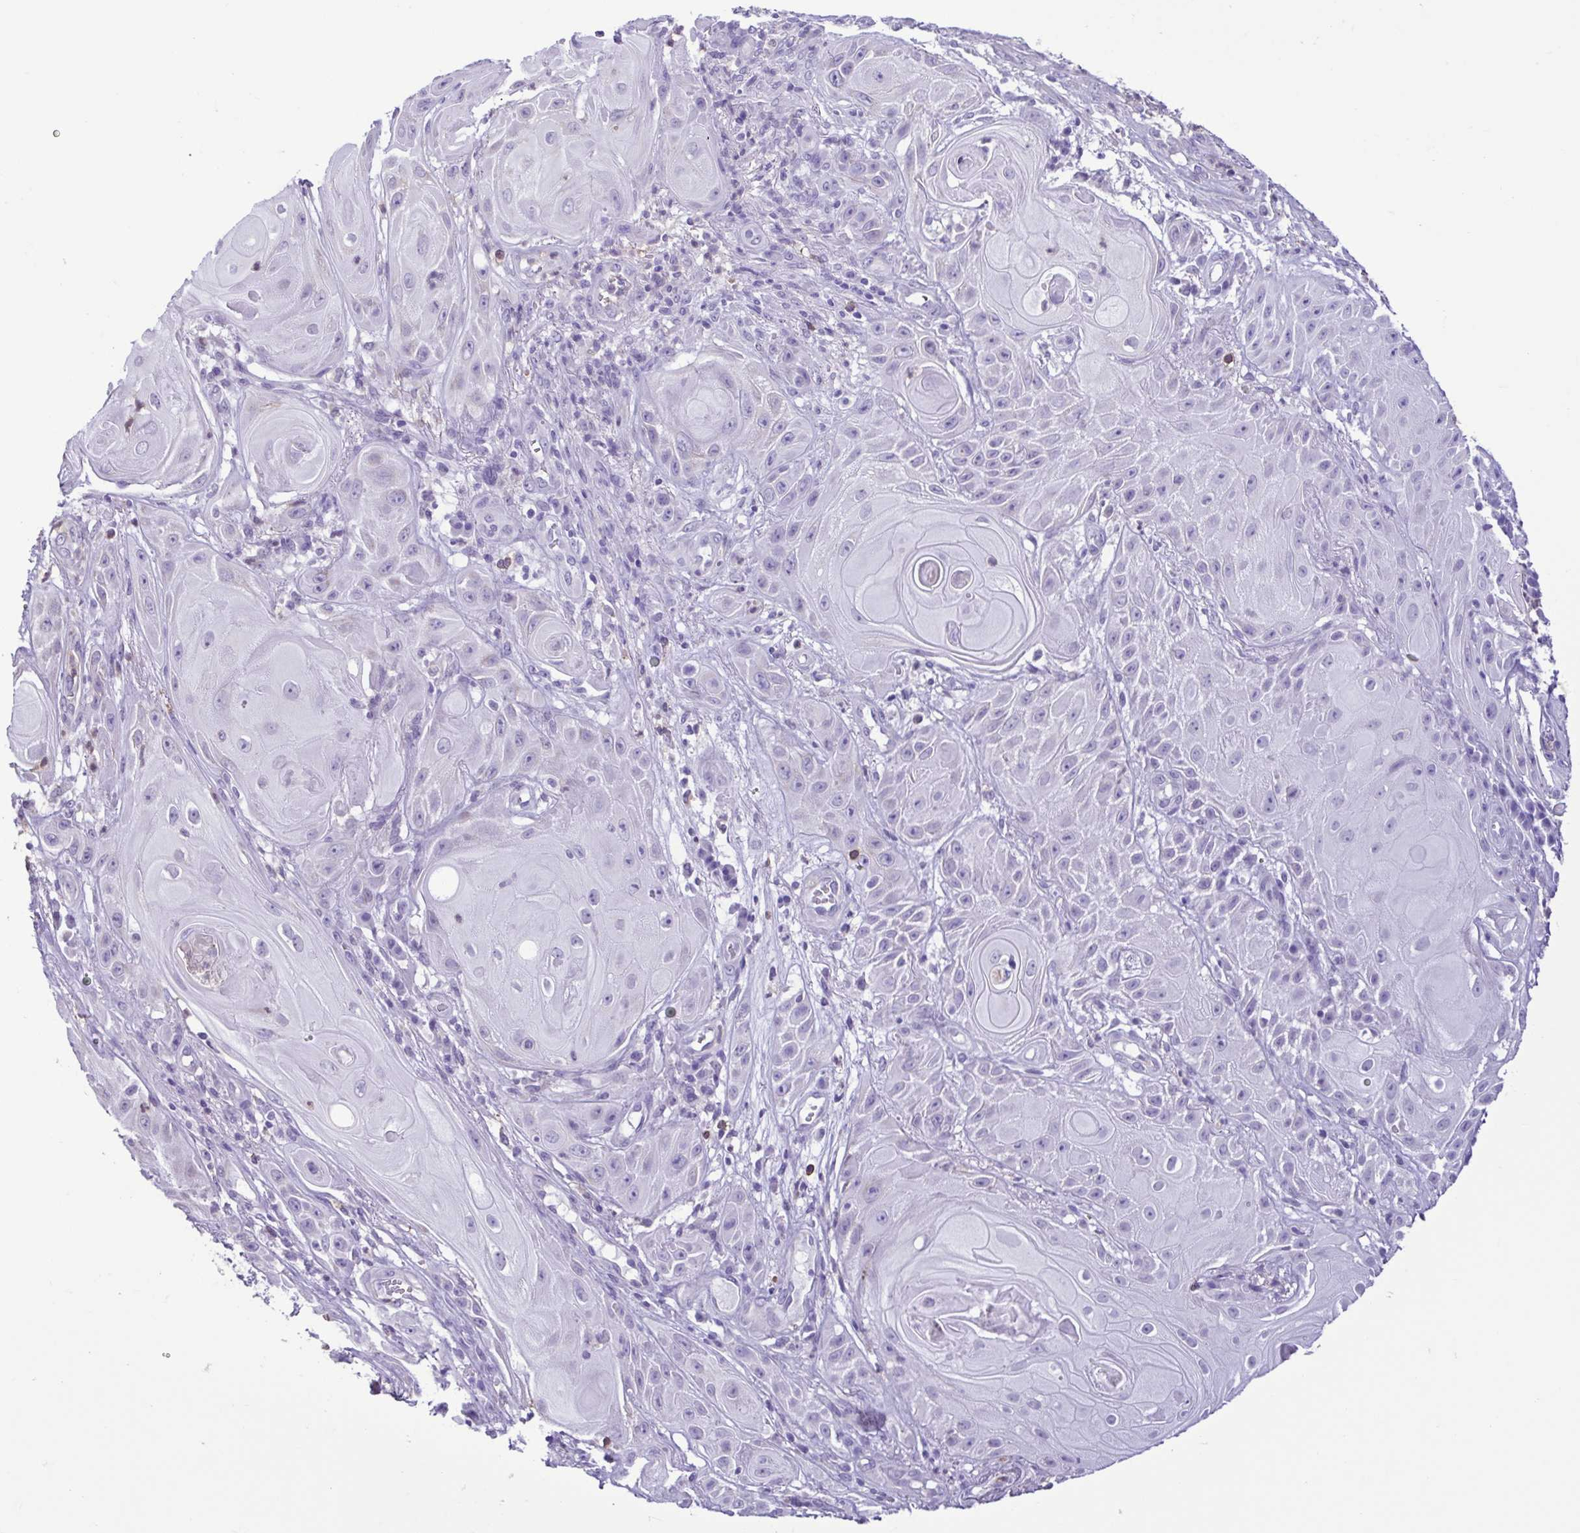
{"staining": {"intensity": "negative", "quantity": "none", "location": "none"}, "tissue": "skin cancer", "cell_type": "Tumor cells", "image_type": "cancer", "snomed": [{"axis": "morphology", "description": "Squamous cell carcinoma, NOS"}, {"axis": "topography", "description": "Skin"}], "caption": "Photomicrograph shows no significant protein staining in tumor cells of skin squamous cell carcinoma. (DAB immunohistochemistry (IHC) with hematoxylin counter stain).", "gene": "CBY2", "patient": {"sex": "male", "age": 62}}